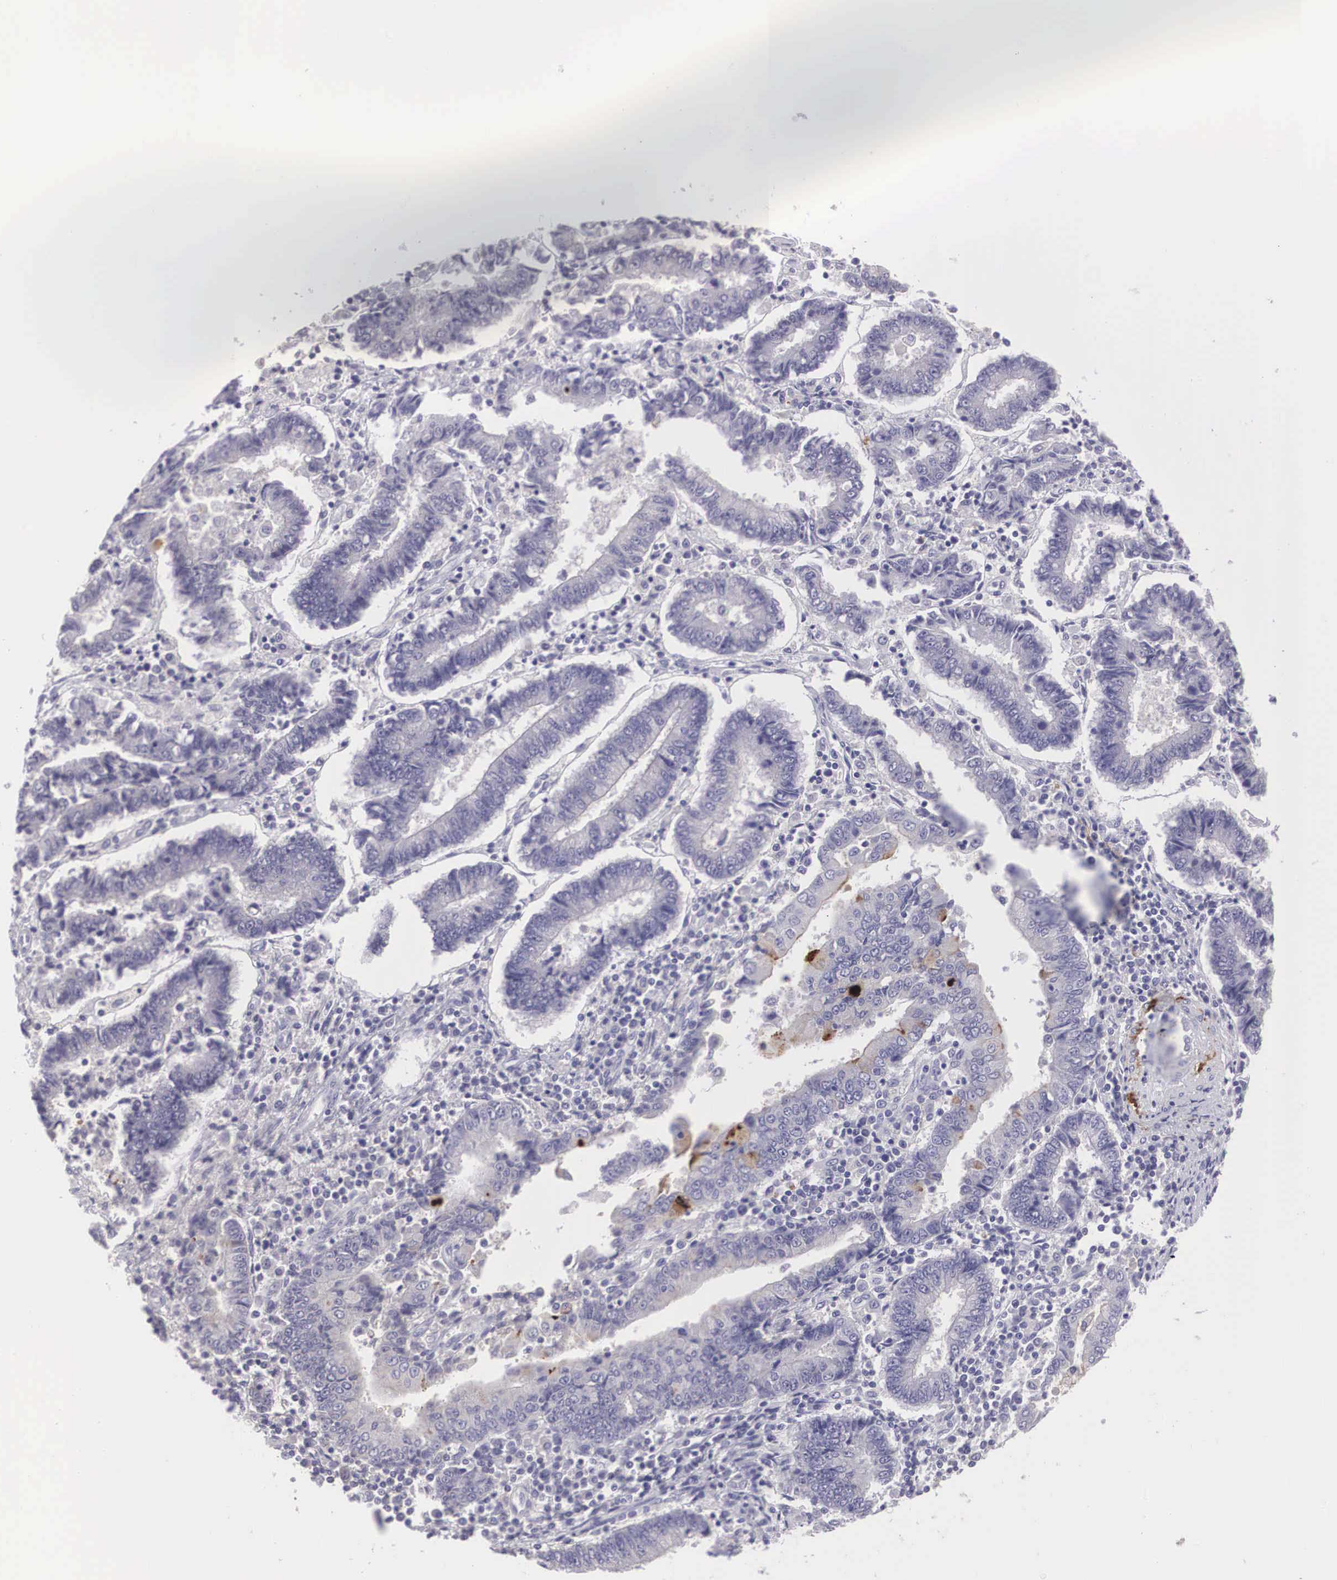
{"staining": {"intensity": "moderate", "quantity": "<25%", "location": "cytoplasmic/membranous"}, "tissue": "endometrial cancer", "cell_type": "Tumor cells", "image_type": "cancer", "snomed": [{"axis": "morphology", "description": "Adenocarcinoma, NOS"}, {"axis": "topography", "description": "Endometrium"}], "caption": "Immunohistochemical staining of human endometrial cancer (adenocarcinoma) shows low levels of moderate cytoplasmic/membranous positivity in approximately <25% of tumor cells.", "gene": "CLU", "patient": {"sex": "female", "age": 75}}